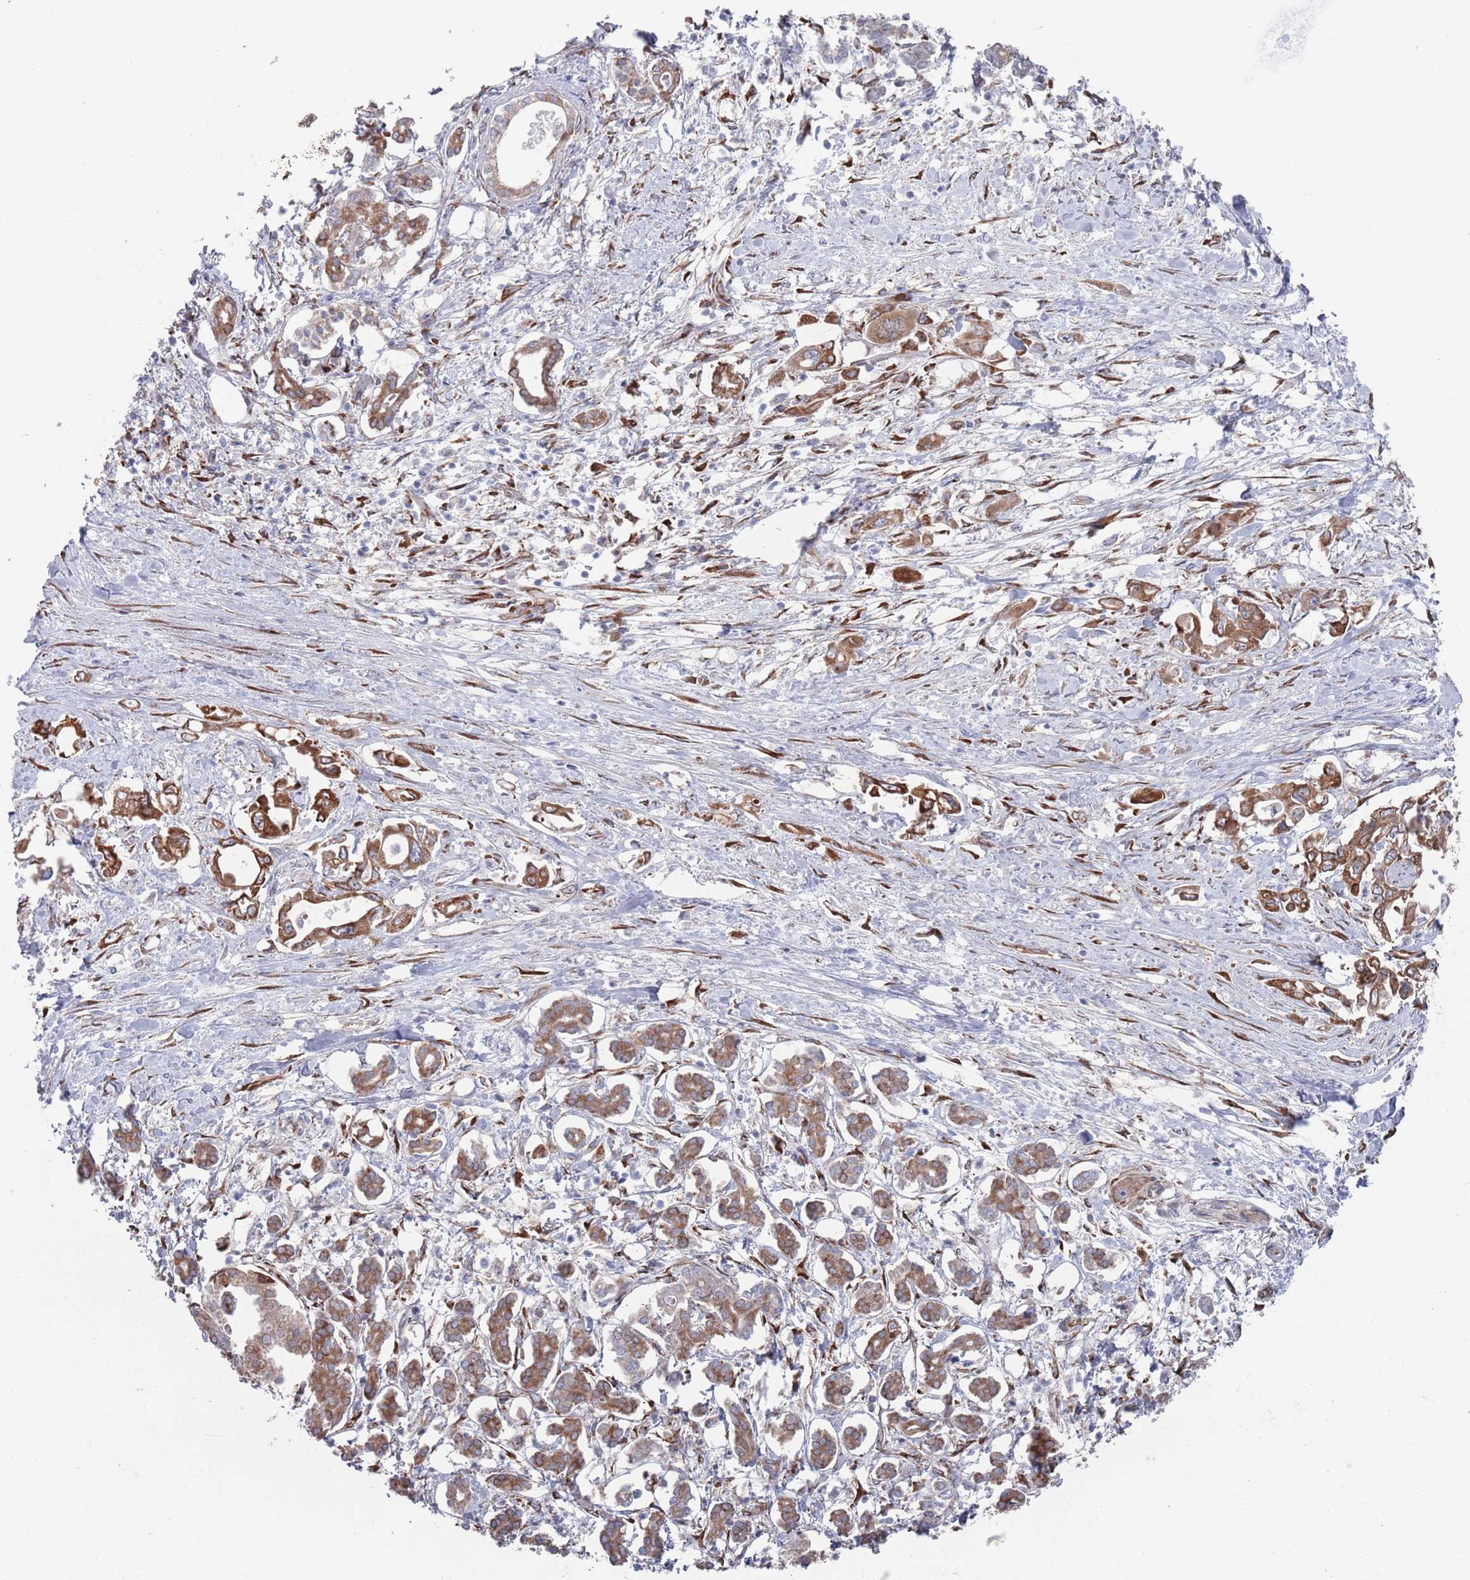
{"staining": {"intensity": "moderate", "quantity": ">75%", "location": "cytoplasmic/membranous"}, "tissue": "pancreatic cancer", "cell_type": "Tumor cells", "image_type": "cancer", "snomed": [{"axis": "morphology", "description": "Adenocarcinoma, NOS"}, {"axis": "topography", "description": "Pancreas"}], "caption": "A medium amount of moderate cytoplasmic/membranous positivity is appreciated in approximately >75% of tumor cells in pancreatic cancer tissue.", "gene": "CCDC106", "patient": {"sex": "male", "age": 61}}